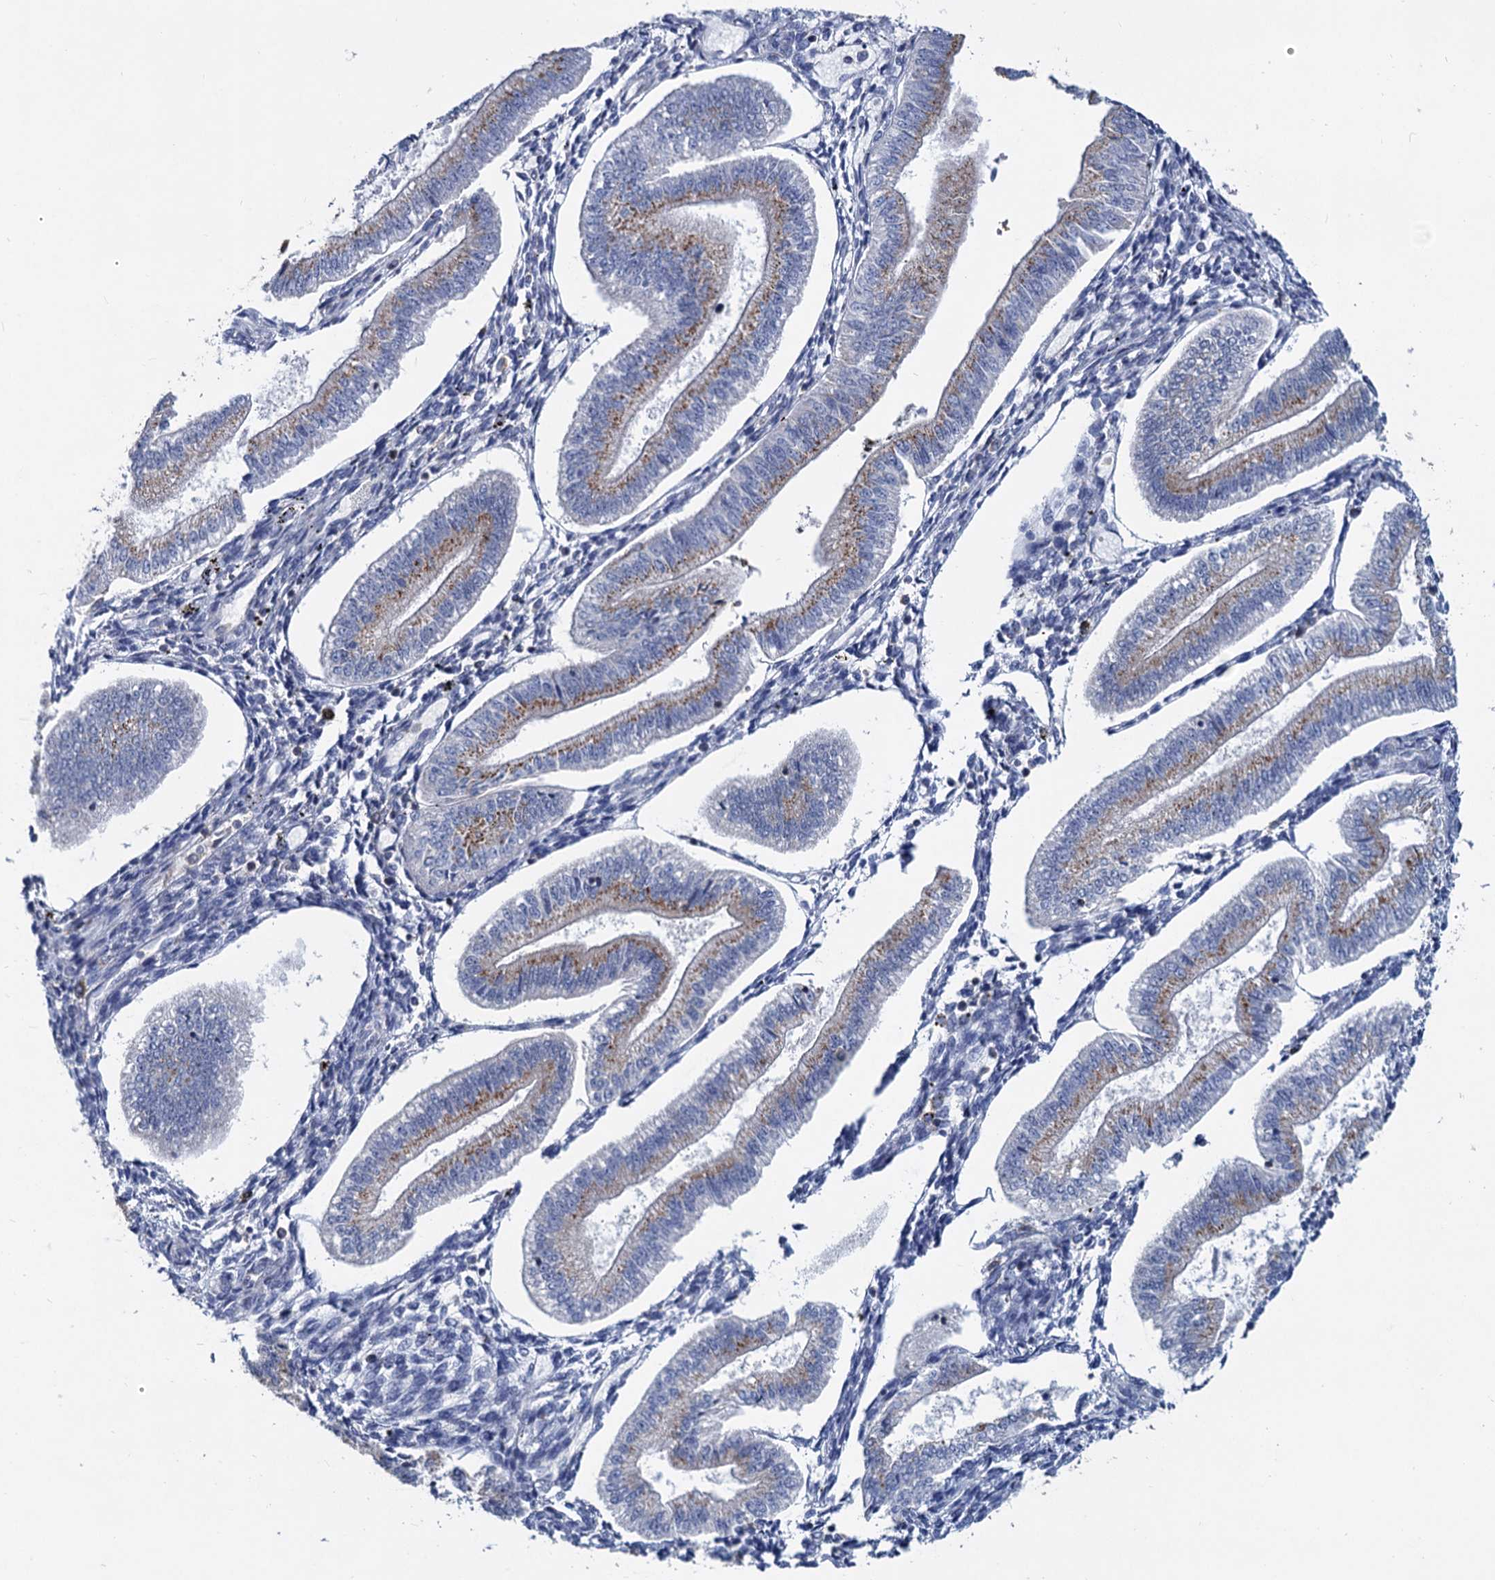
{"staining": {"intensity": "negative", "quantity": "none", "location": "none"}, "tissue": "endometrium", "cell_type": "Cells in endometrial stroma", "image_type": "normal", "snomed": [{"axis": "morphology", "description": "Normal tissue, NOS"}, {"axis": "topography", "description": "Endometrium"}], "caption": "Immunohistochemical staining of unremarkable human endometrium reveals no significant staining in cells in endometrial stroma. (Immunohistochemistry (ihc), brightfield microscopy, high magnification).", "gene": "LRCH4", "patient": {"sex": "female", "age": 34}}